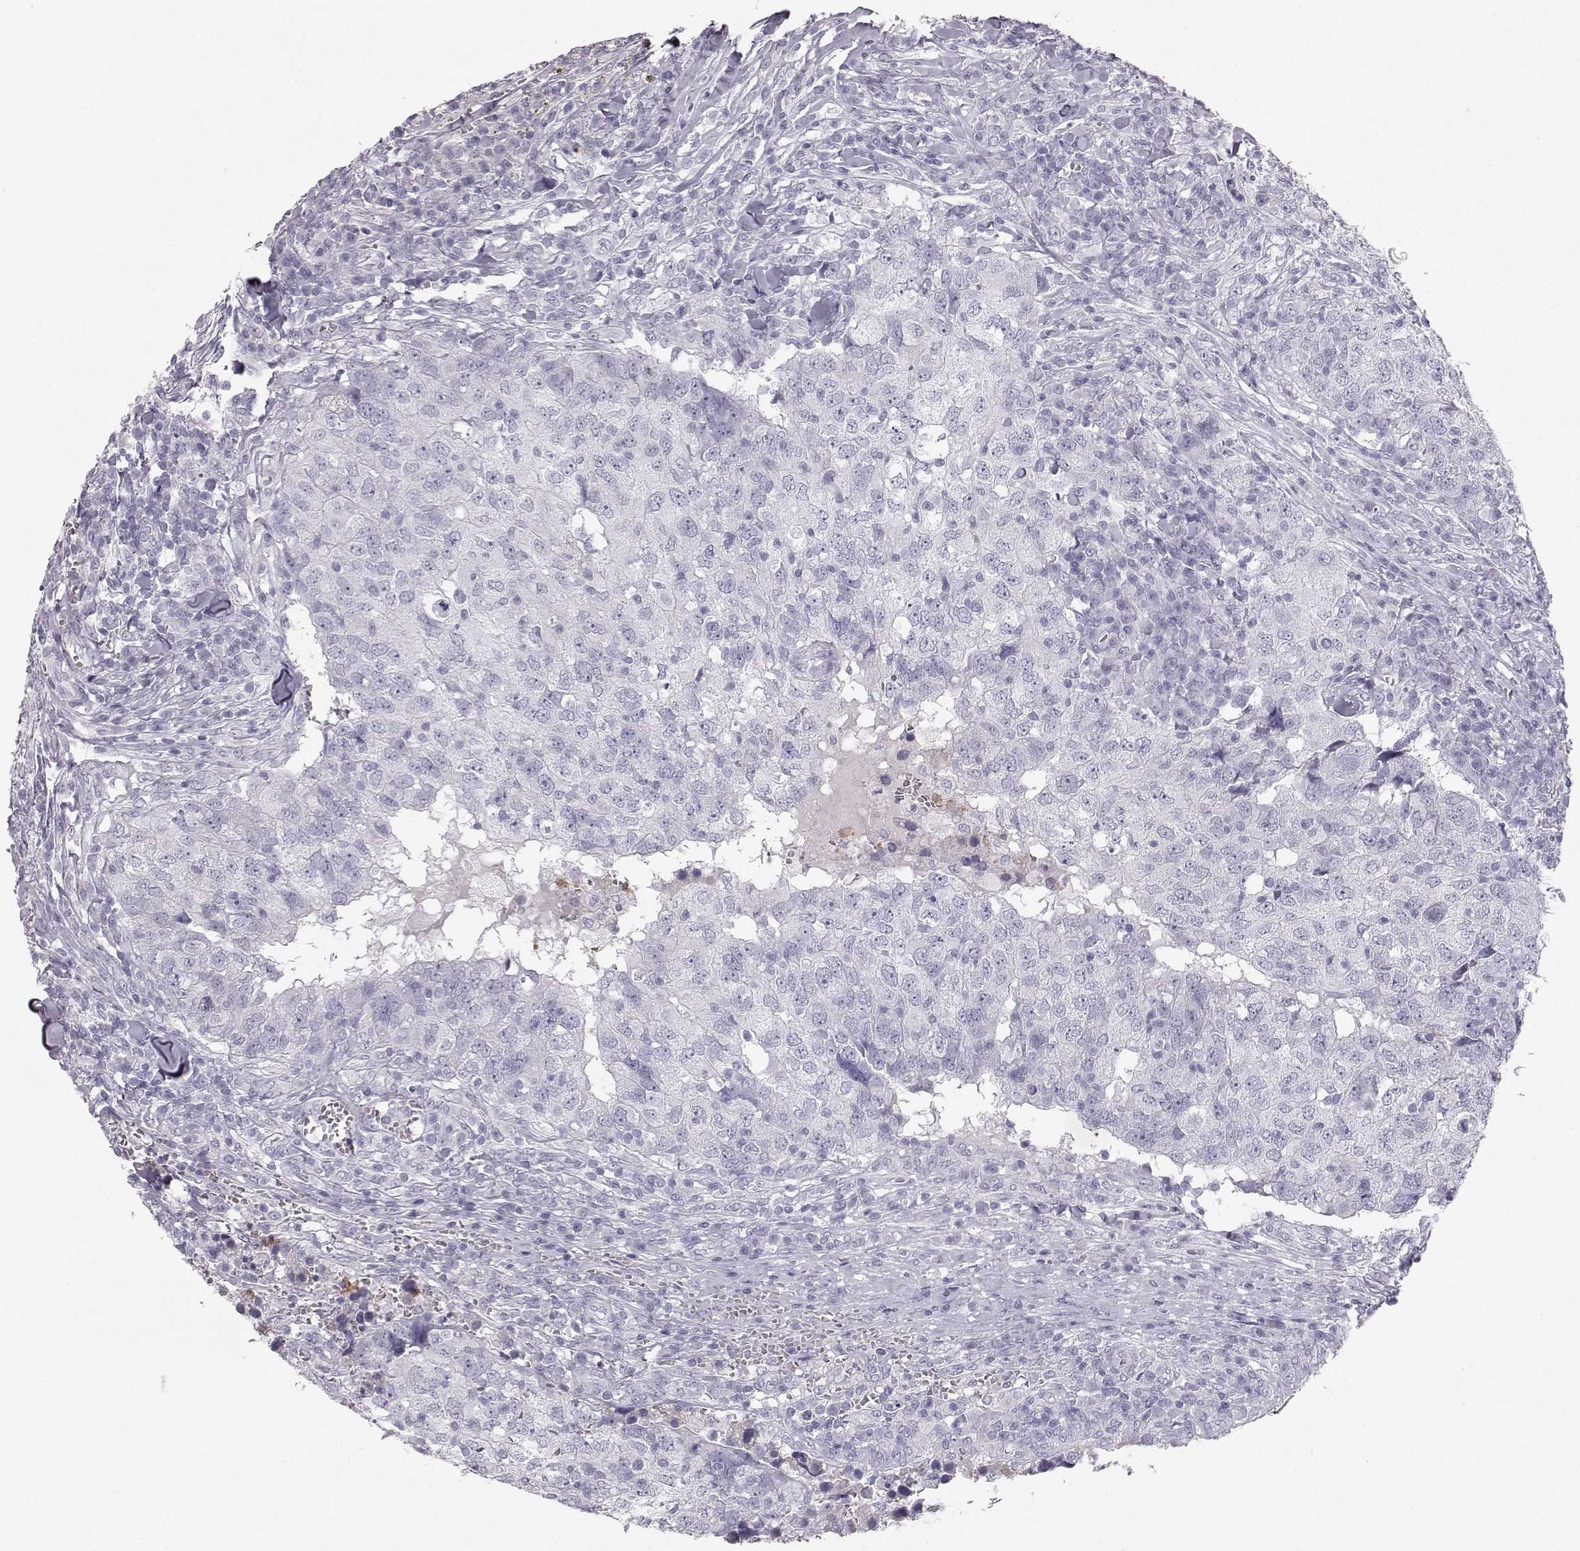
{"staining": {"intensity": "negative", "quantity": "none", "location": "none"}, "tissue": "breast cancer", "cell_type": "Tumor cells", "image_type": "cancer", "snomed": [{"axis": "morphology", "description": "Duct carcinoma"}, {"axis": "topography", "description": "Breast"}], "caption": "Breast cancer (intraductal carcinoma) stained for a protein using immunohistochemistry (IHC) displays no staining tumor cells.", "gene": "KRTAP16-1", "patient": {"sex": "female", "age": 30}}